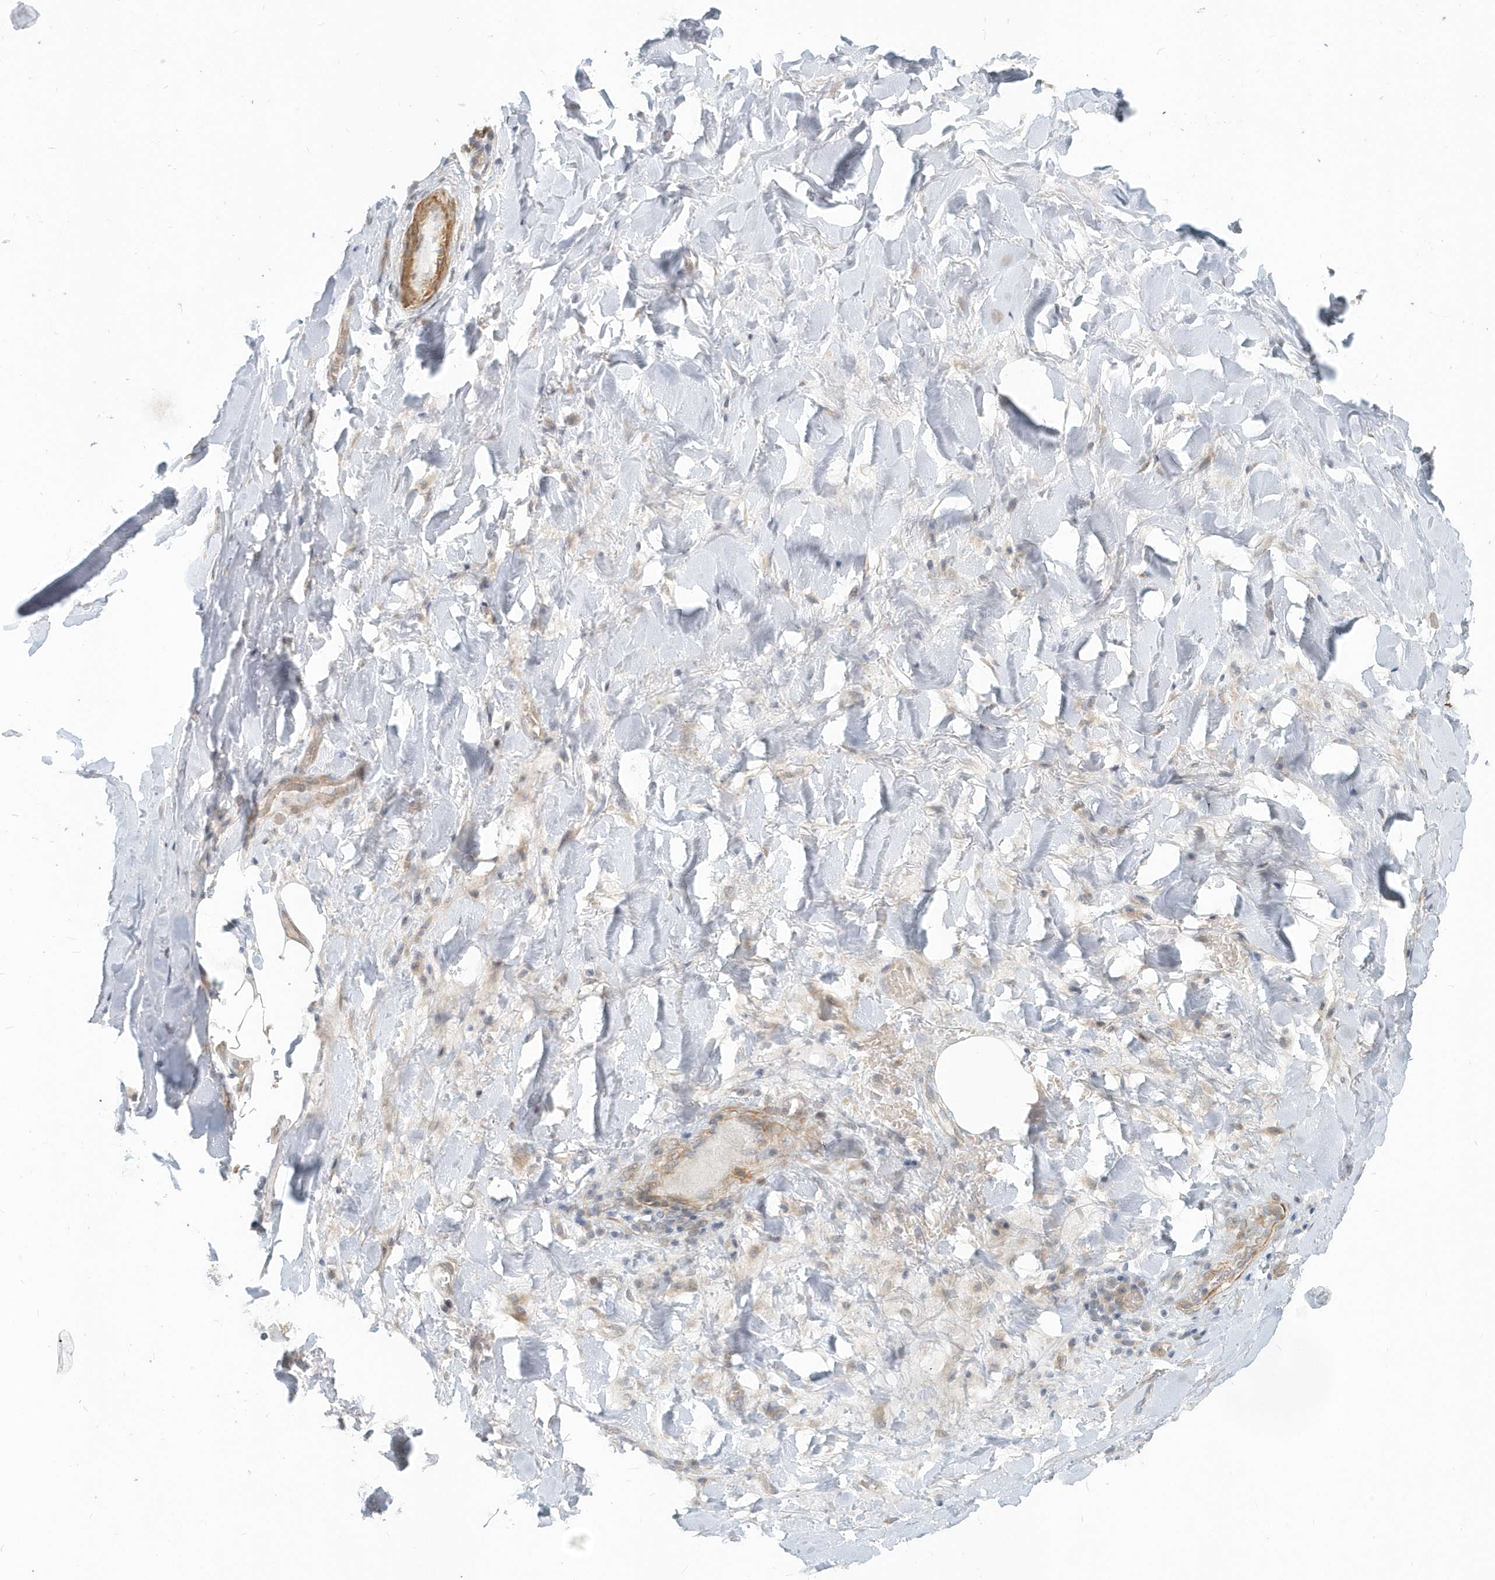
{"staining": {"intensity": "negative", "quantity": "none", "location": "none"}, "tissue": "adipose tissue", "cell_type": "Adipocytes", "image_type": "normal", "snomed": [{"axis": "morphology", "description": "Normal tissue, NOS"}, {"axis": "morphology", "description": "Squamous cell carcinoma, NOS"}, {"axis": "topography", "description": "Lymph node"}, {"axis": "topography", "description": "Bronchus"}, {"axis": "topography", "description": "Lung"}], "caption": "The micrograph displays no staining of adipocytes in unremarkable adipose tissue. (Stains: DAB IHC with hematoxylin counter stain, Microscopy: brightfield microscopy at high magnification).", "gene": "NAPB", "patient": {"sex": "male", "age": 66}}